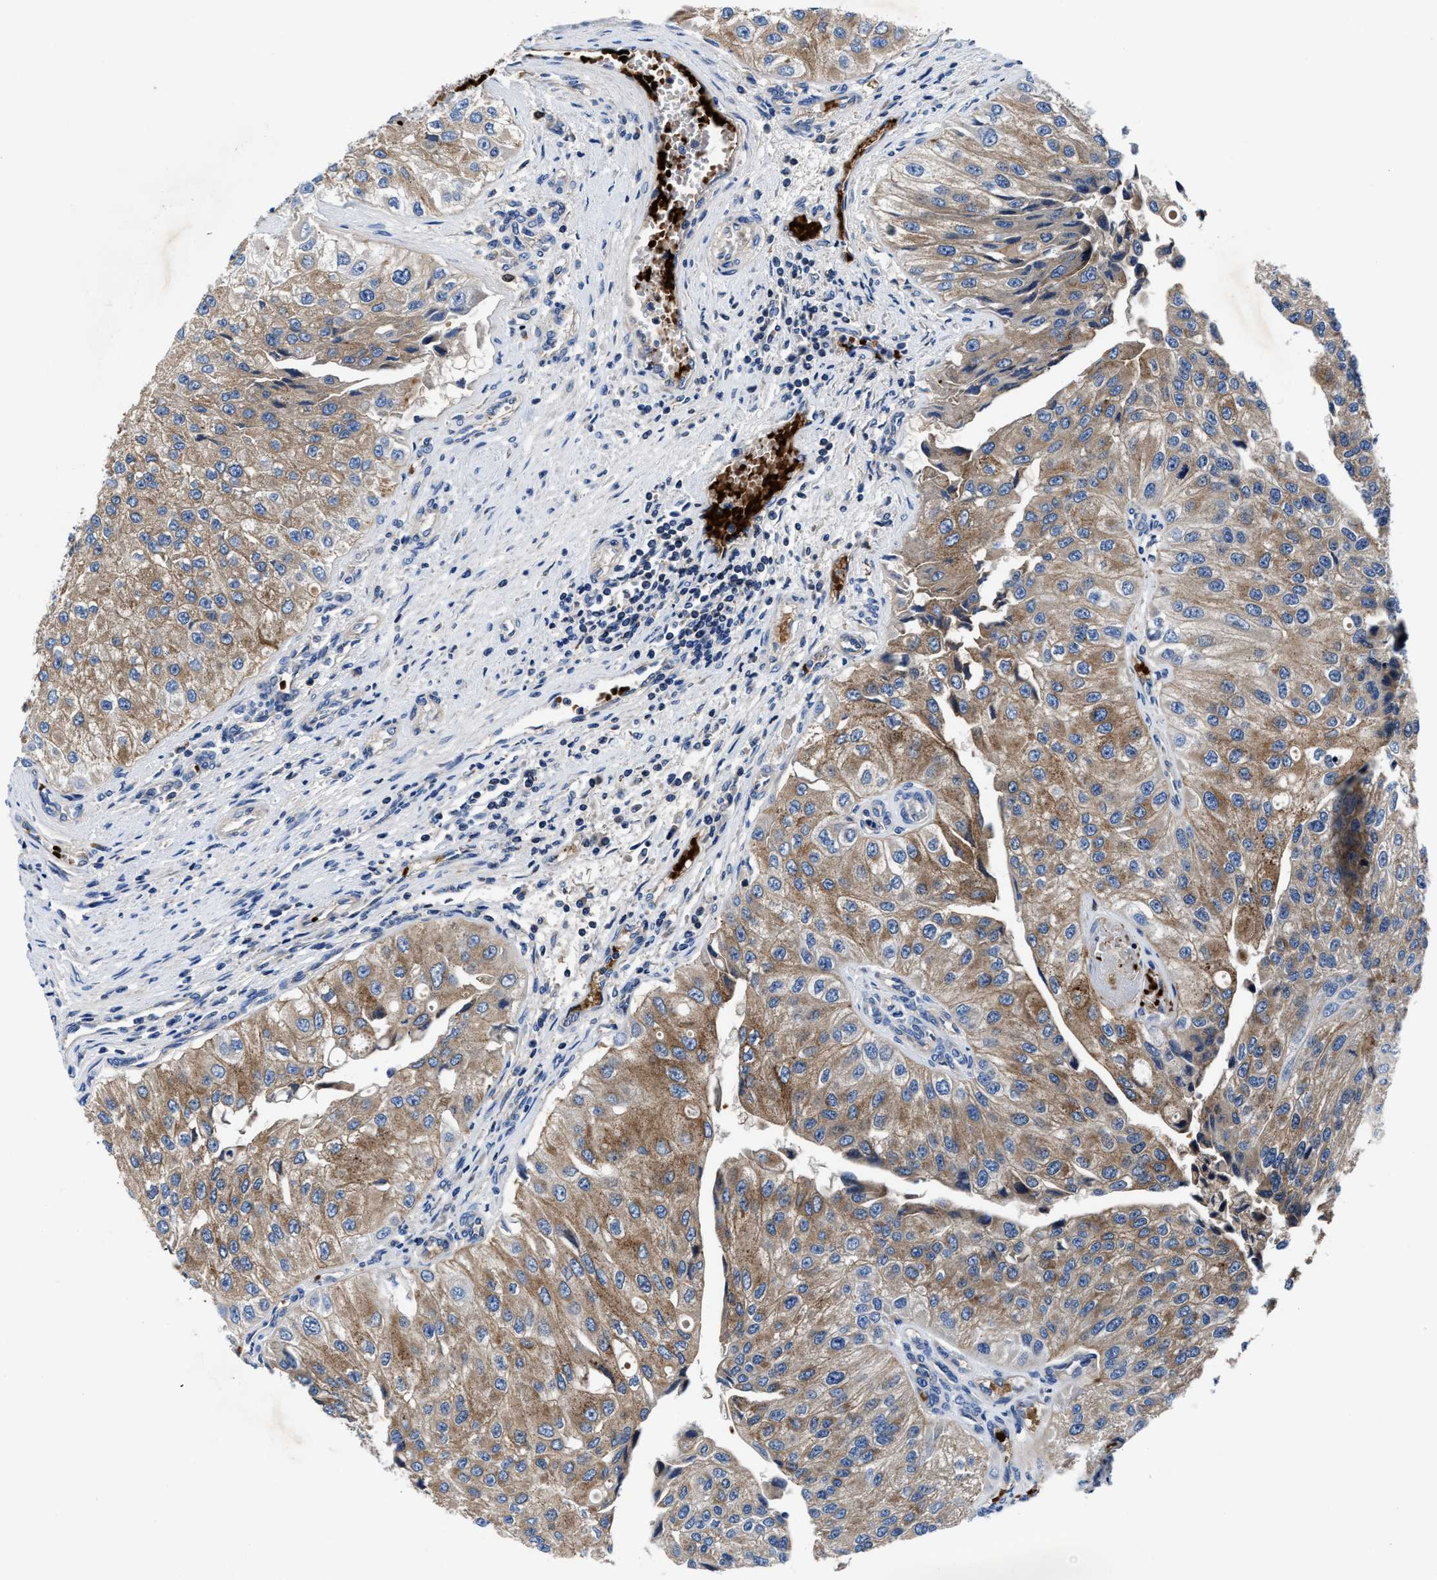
{"staining": {"intensity": "moderate", "quantity": ">75%", "location": "cytoplasmic/membranous"}, "tissue": "urothelial cancer", "cell_type": "Tumor cells", "image_type": "cancer", "snomed": [{"axis": "morphology", "description": "Urothelial carcinoma, High grade"}, {"axis": "topography", "description": "Kidney"}, {"axis": "topography", "description": "Urinary bladder"}], "caption": "Urothelial cancer was stained to show a protein in brown. There is medium levels of moderate cytoplasmic/membranous expression in approximately >75% of tumor cells. The protein is stained brown, and the nuclei are stained in blue (DAB IHC with brightfield microscopy, high magnification).", "gene": "PHLPP1", "patient": {"sex": "male", "age": 77}}